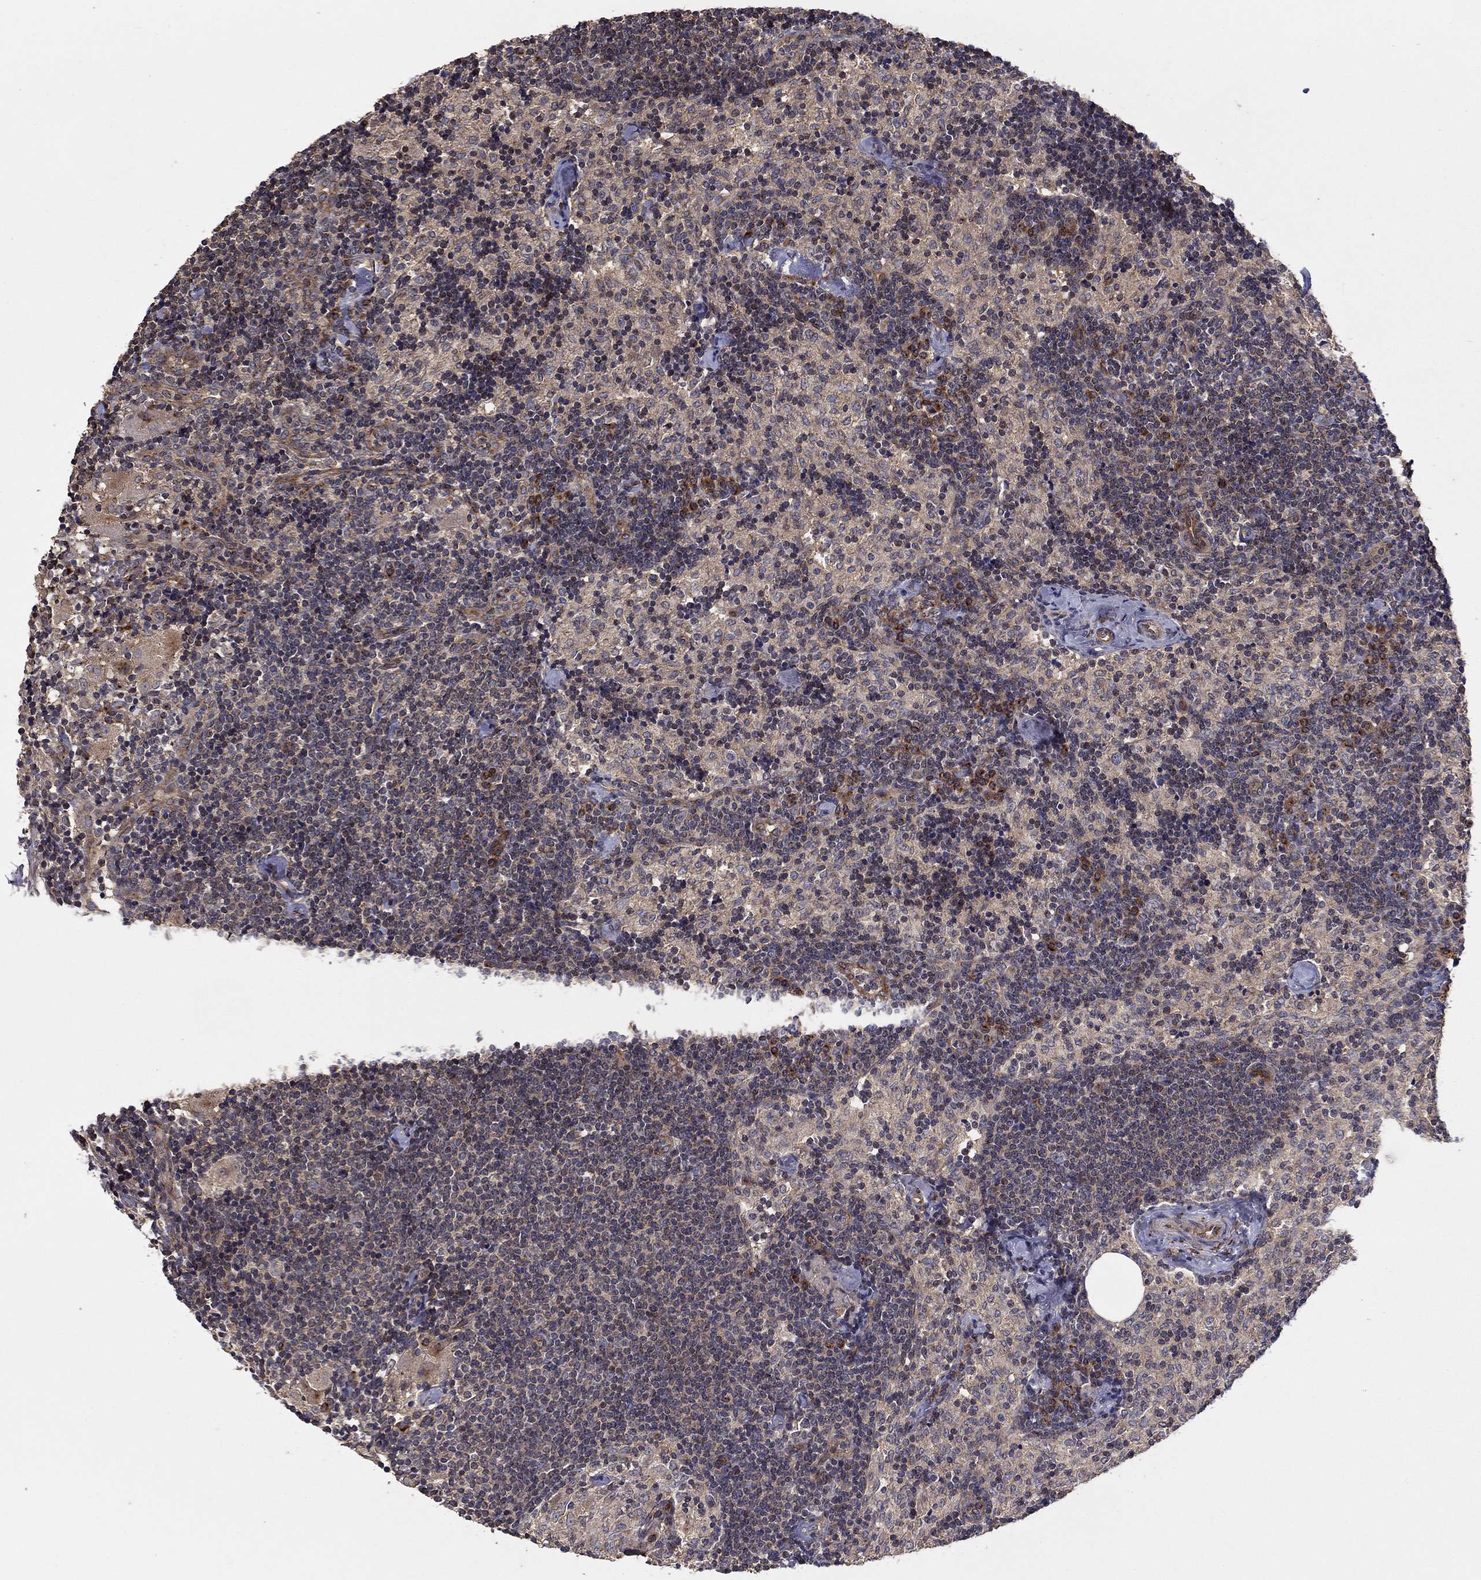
{"staining": {"intensity": "weak", "quantity": ">75%", "location": "cytoplasmic/membranous"}, "tissue": "lymph node", "cell_type": "Germinal center cells", "image_type": "normal", "snomed": [{"axis": "morphology", "description": "Normal tissue, NOS"}, {"axis": "topography", "description": "Lymph node"}], "caption": "IHC (DAB (3,3'-diaminobenzidine)) staining of unremarkable human lymph node demonstrates weak cytoplasmic/membranous protein positivity in approximately >75% of germinal center cells. The staining was performed using DAB to visualize the protein expression in brown, while the nuclei were stained in blue with hematoxylin (Magnification: 20x).", "gene": "BMERB1", "patient": {"sex": "female", "age": 52}}